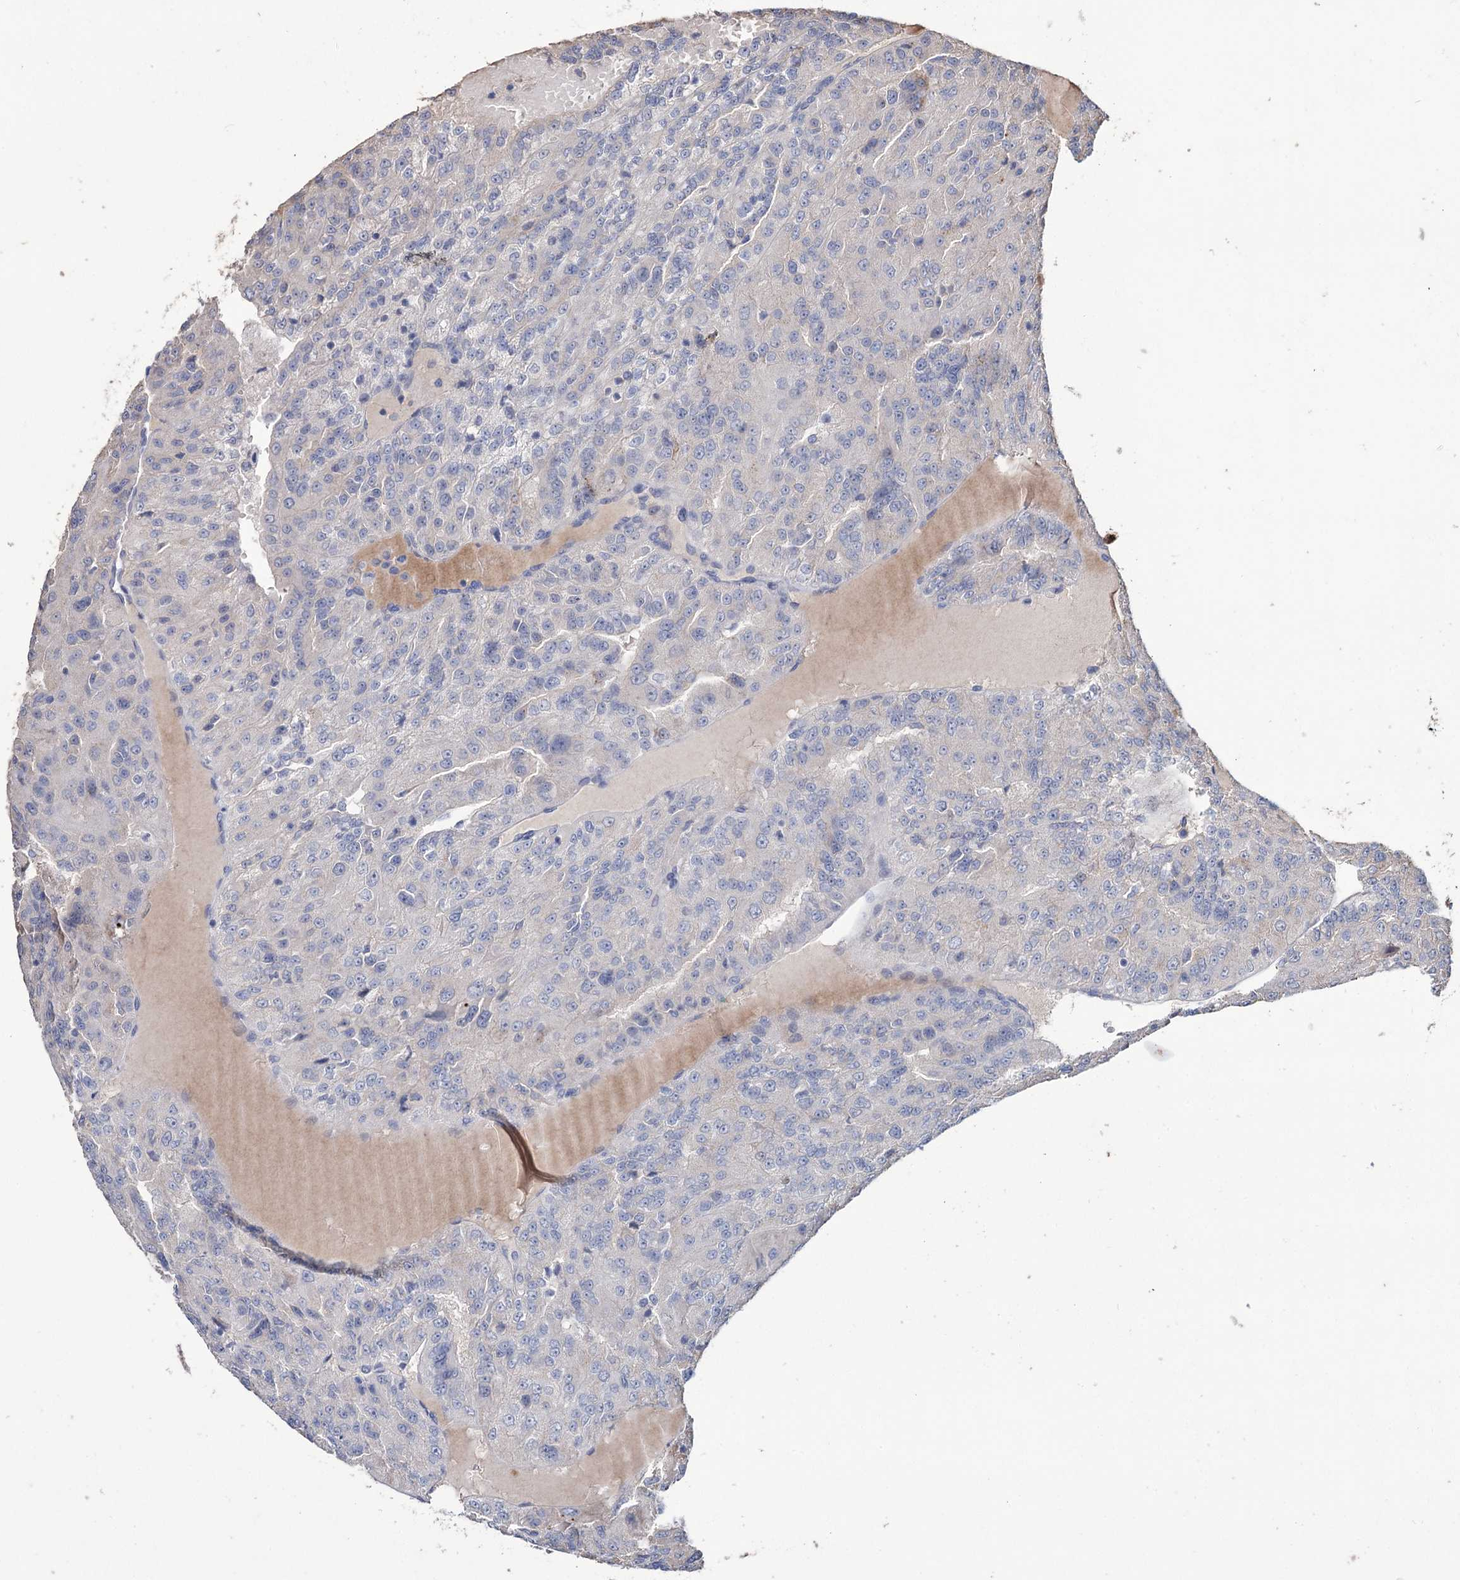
{"staining": {"intensity": "negative", "quantity": "none", "location": "none"}, "tissue": "renal cancer", "cell_type": "Tumor cells", "image_type": "cancer", "snomed": [{"axis": "morphology", "description": "Adenocarcinoma, NOS"}, {"axis": "topography", "description": "Kidney"}], "caption": "Immunohistochemistry photomicrograph of renal cancer stained for a protein (brown), which demonstrates no positivity in tumor cells.", "gene": "EPB41L5", "patient": {"sex": "female", "age": 63}}